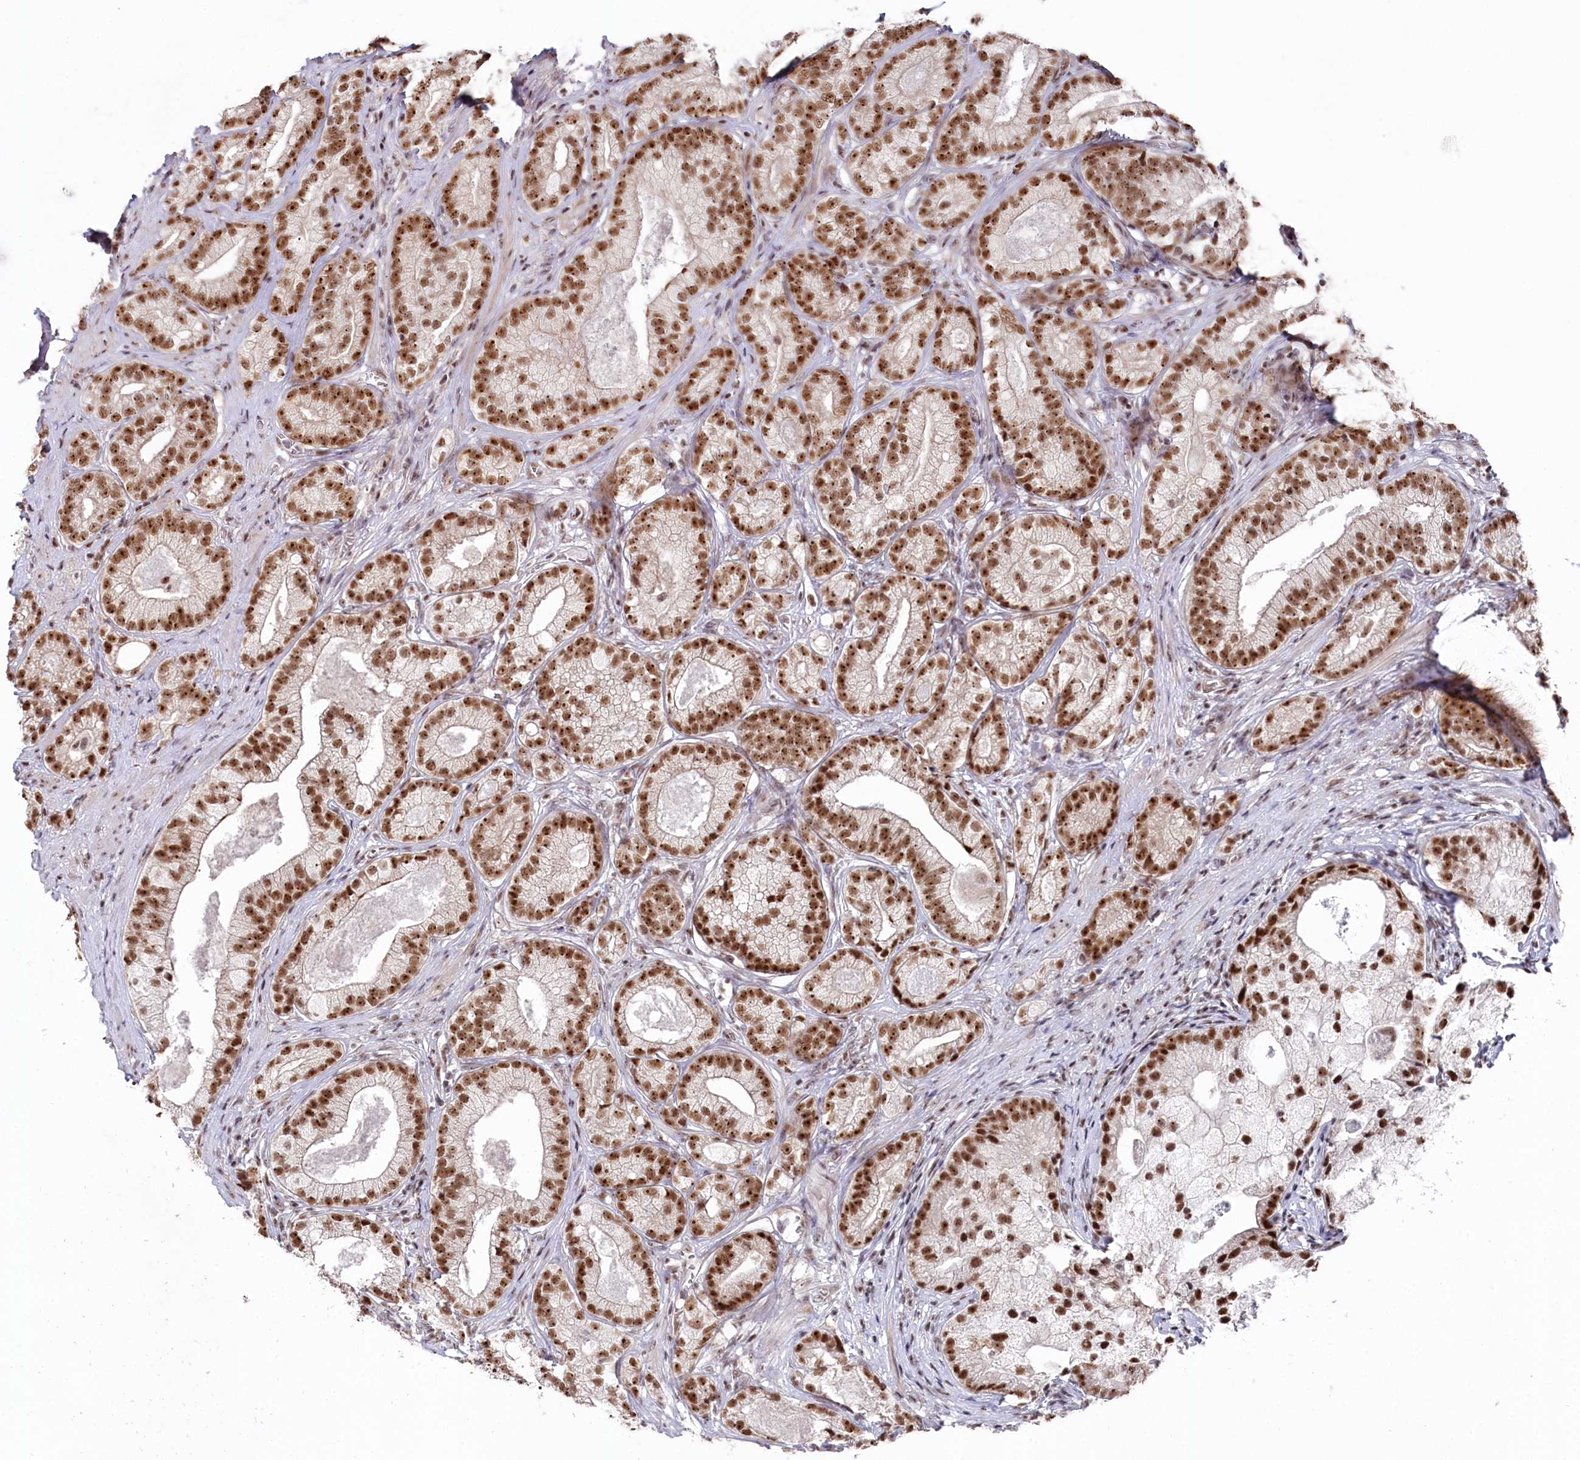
{"staining": {"intensity": "moderate", "quantity": ">75%", "location": "nuclear"}, "tissue": "prostate cancer", "cell_type": "Tumor cells", "image_type": "cancer", "snomed": [{"axis": "morphology", "description": "Adenocarcinoma, High grade"}, {"axis": "topography", "description": "Prostate"}], "caption": "A brown stain highlights moderate nuclear positivity of a protein in prostate cancer (adenocarcinoma (high-grade)) tumor cells.", "gene": "POLR2H", "patient": {"sex": "male", "age": 69}}